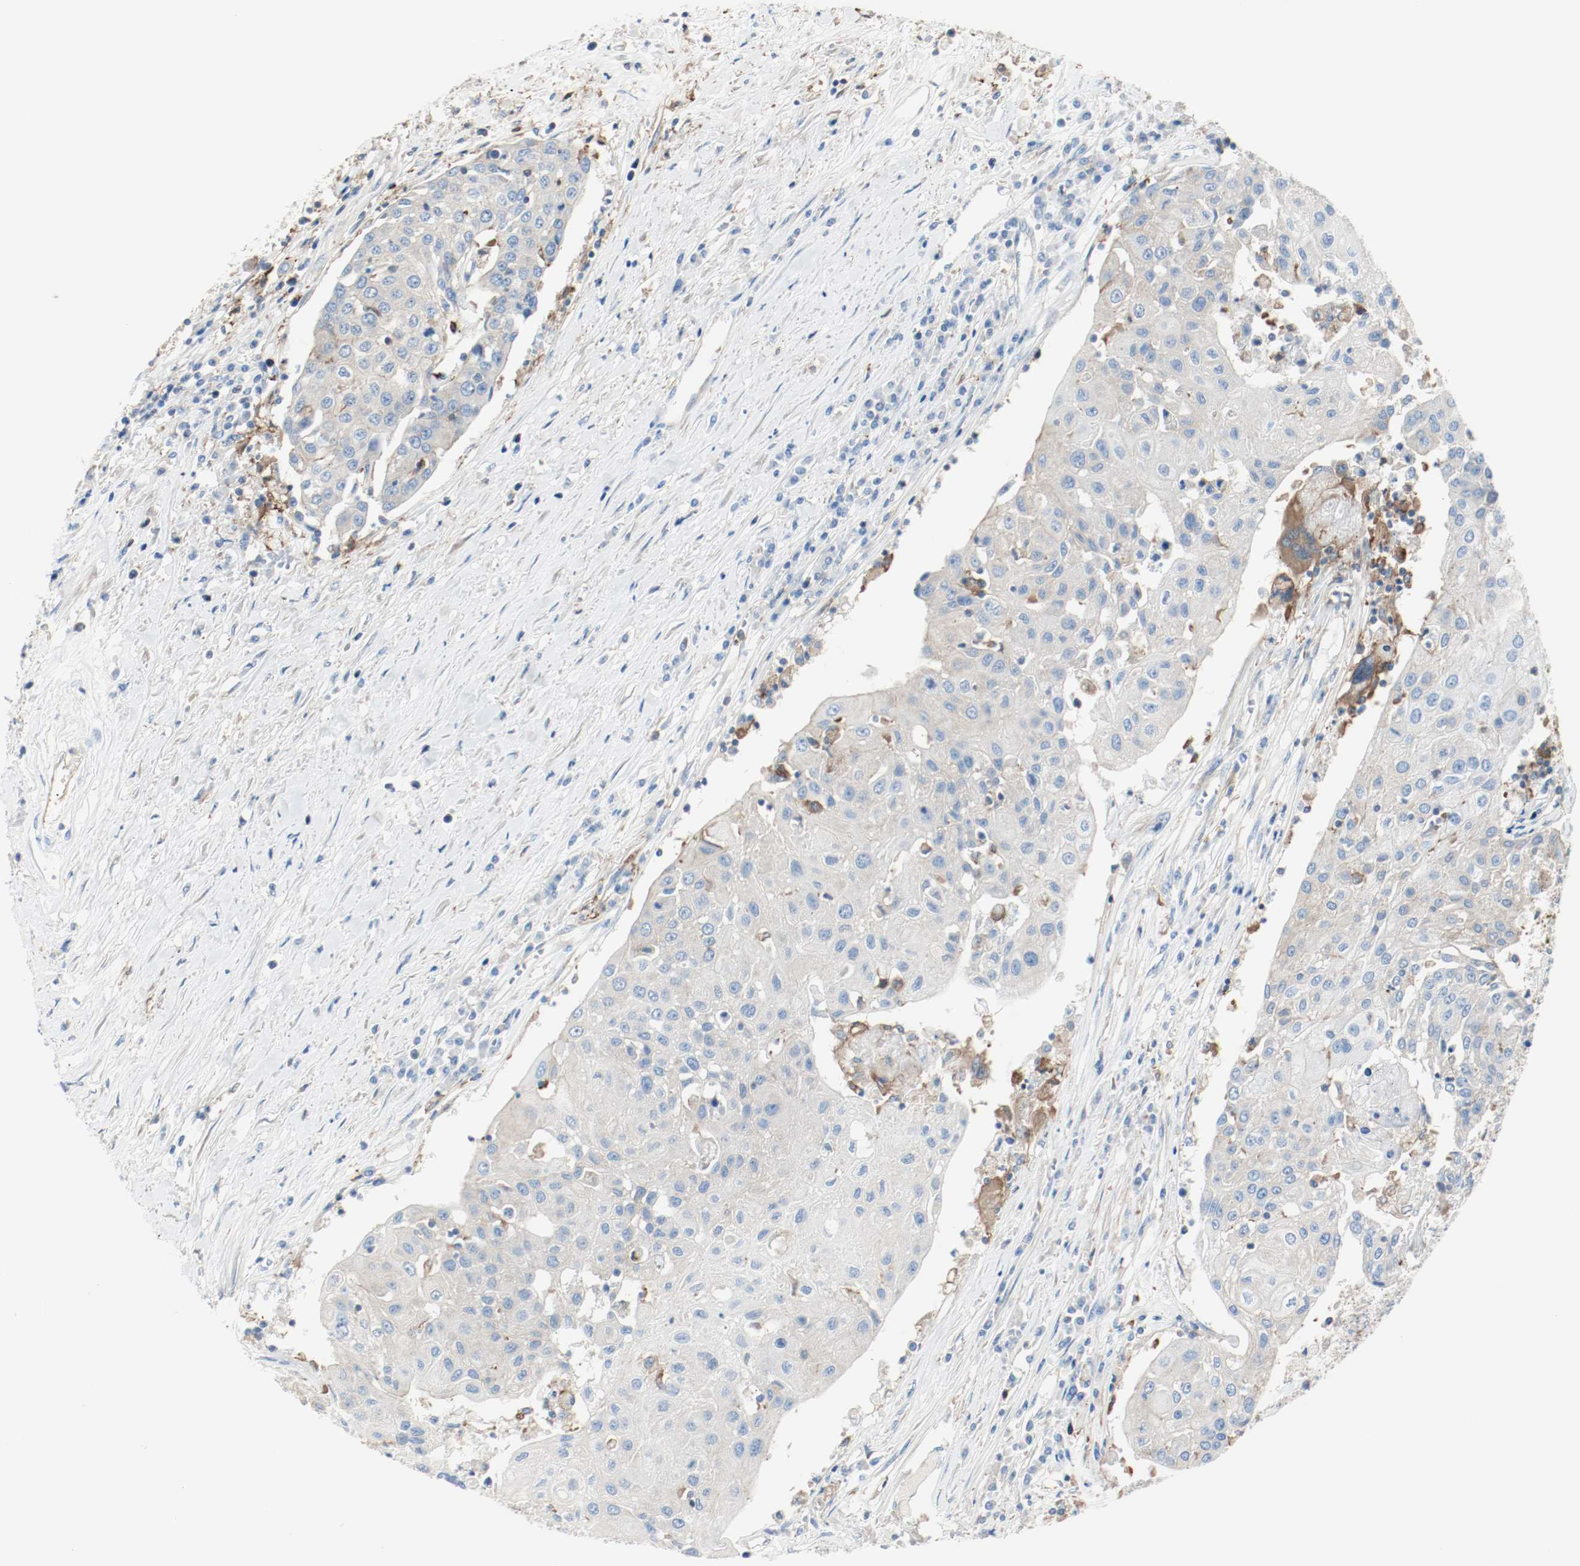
{"staining": {"intensity": "weak", "quantity": "25%-75%", "location": "cytoplasmic/membranous"}, "tissue": "urothelial cancer", "cell_type": "Tumor cells", "image_type": "cancer", "snomed": [{"axis": "morphology", "description": "Urothelial carcinoma, High grade"}, {"axis": "topography", "description": "Urinary bladder"}], "caption": "Urothelial cancer stained with a brown dye displays weak cytoplasmic/membranous positive expression in approximately 25%-75% of tumor cells.", "gene": "ARPC1B", "patient": {"sex": "female", "age": 85}}